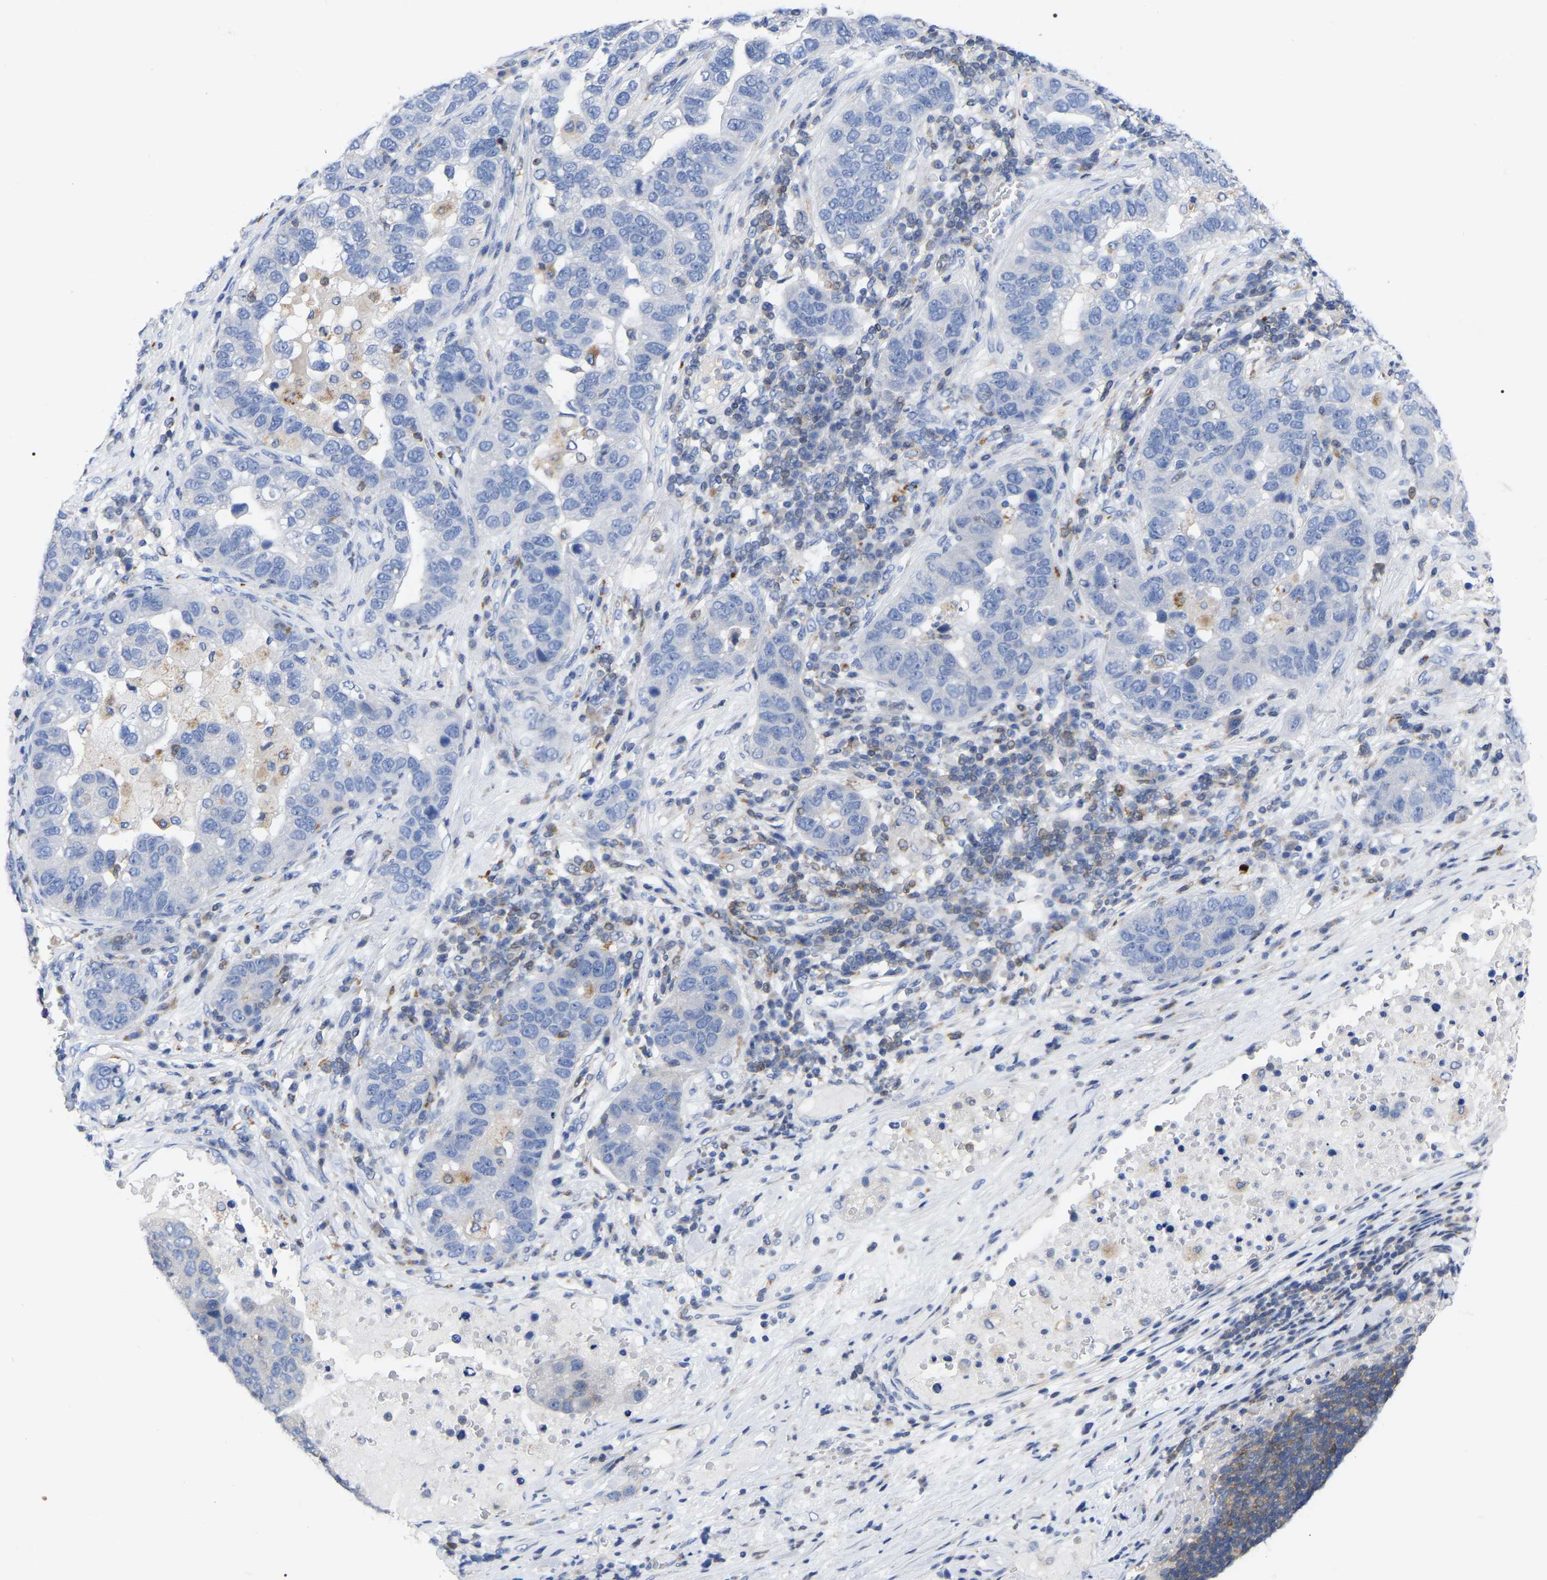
{"staining": {"intensity": "negative", "quantity": "none", "location": "none"}, "tissue": "pancreatic cancer", "cell_type": "Tumor cells", "image_type": "cancer", "snomed": [{"axis": "morphology", "description": "Adenocarcinoma, NOS"}, {"axis": "topography", "description": "Pancreas"}], "caption": "Immunohistochemistry (IHC) of human adenocarcinoma (pancreatic) displays no staining in tumor cells. The staining was performed using DAB (3,3'-diaminobenzidine) to visualize the protein expression in brown, while the nuclei were stained in blue with hematoxylin (Magnification: 20x).", "gene": "PTPN7", "patient": {"sex": "female", "age": 61}}